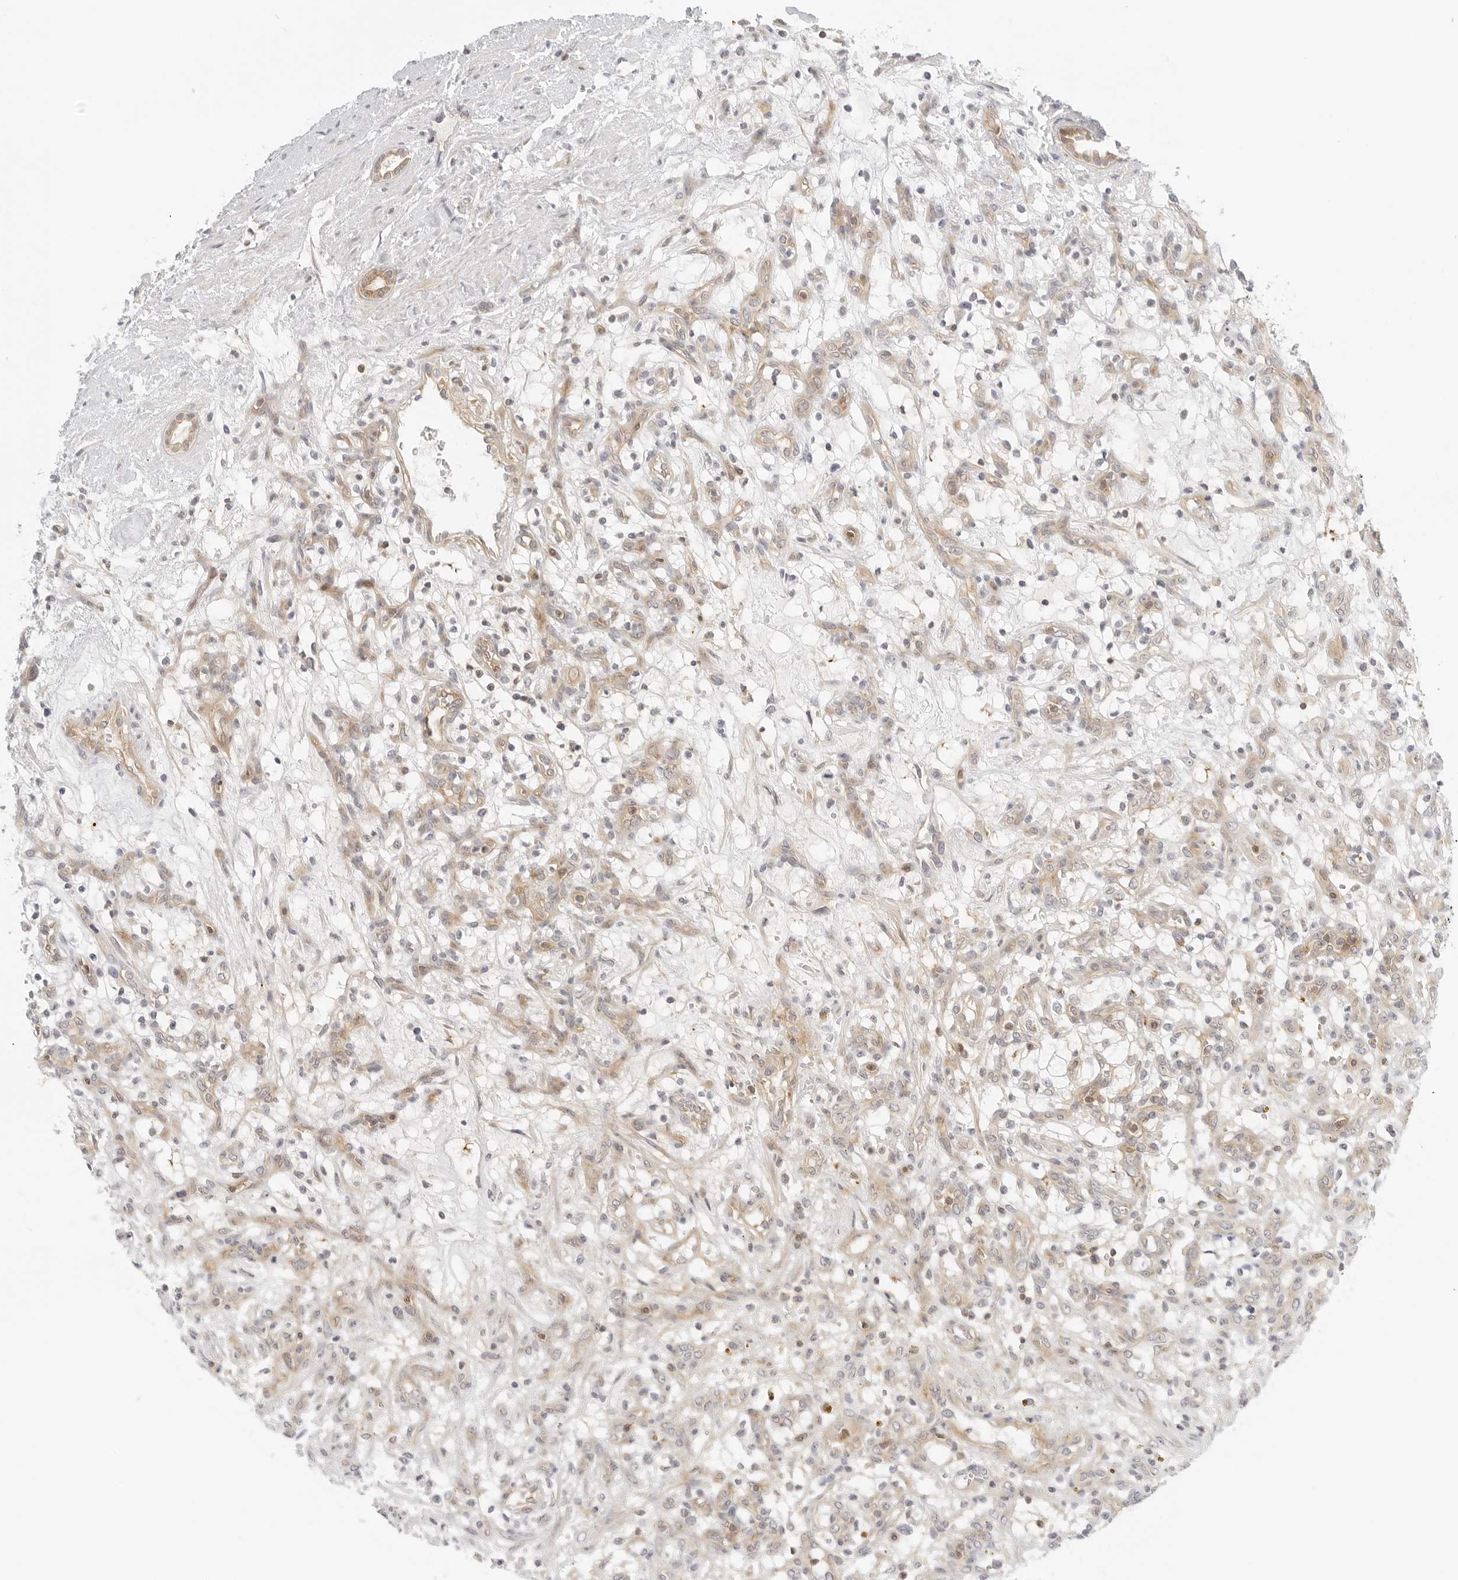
{"staining": {"intensity": "weak", "quantity": "<25%", "location": "cytoplasmic/membranous"}, "tissue": "renal cancer", "cell_type": "Tumor cells", "image_type": "cancer", "snomed": [{"axis": "morphology", "description": "Adenocarcinoma, NOS"}, {"axis": "topography", "description": "Kidney"}], "caption": "Tumor cells show no significant protein expression in adenocarcinoma (renal). Brightfield microscopy of immunohistochemistry (IHC) stained with DAB (3,3'-diaminobenzidine) (brown) and hematoxylin (blue), captured at high magnification.", "gene": "OSCP1", "patient": {"sex": "female", "age": 57}}